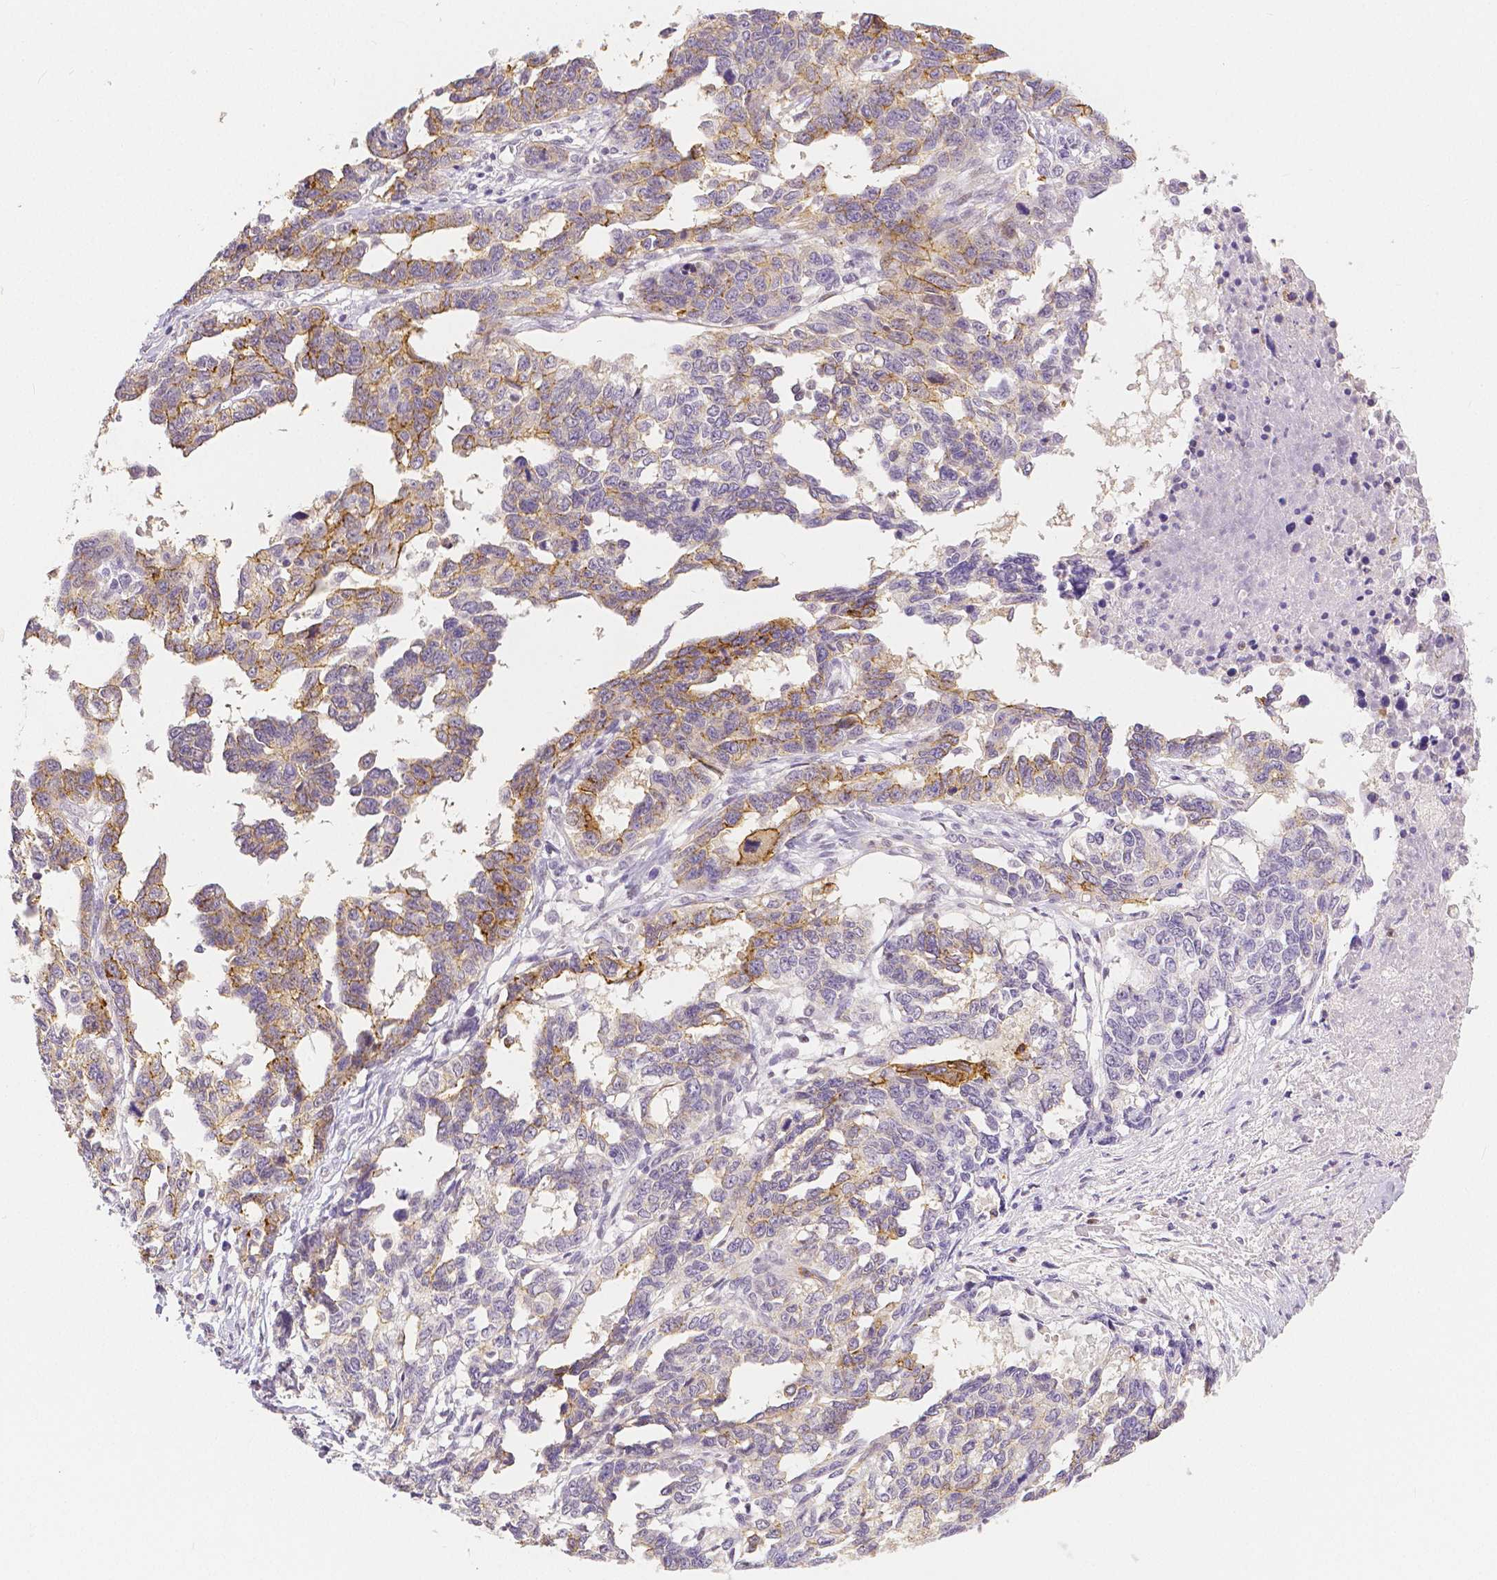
{"staining": {"intensity": "weak", "quantity": "25%-75%", "location": "cytoplasmic/membranous"}, "tissue": "ovarian cancer", "cell_type": "Tumor cells", "image_type": "cancer", "snomed": [{"axis": "morphology", "description": "Cystadenocarcinoma, serous, NOS"}, {"axis": "topography", "description": "Ovary"}], "caption": "Serous cystadenocarcinoma (ovarian) stained with a brown dye reveals weak cytoplasmic/membranous positive positivity in about 25%-75% of tumor cells.", "gene": "OCLN", "patient": {"sex": "female", "age": 69}}